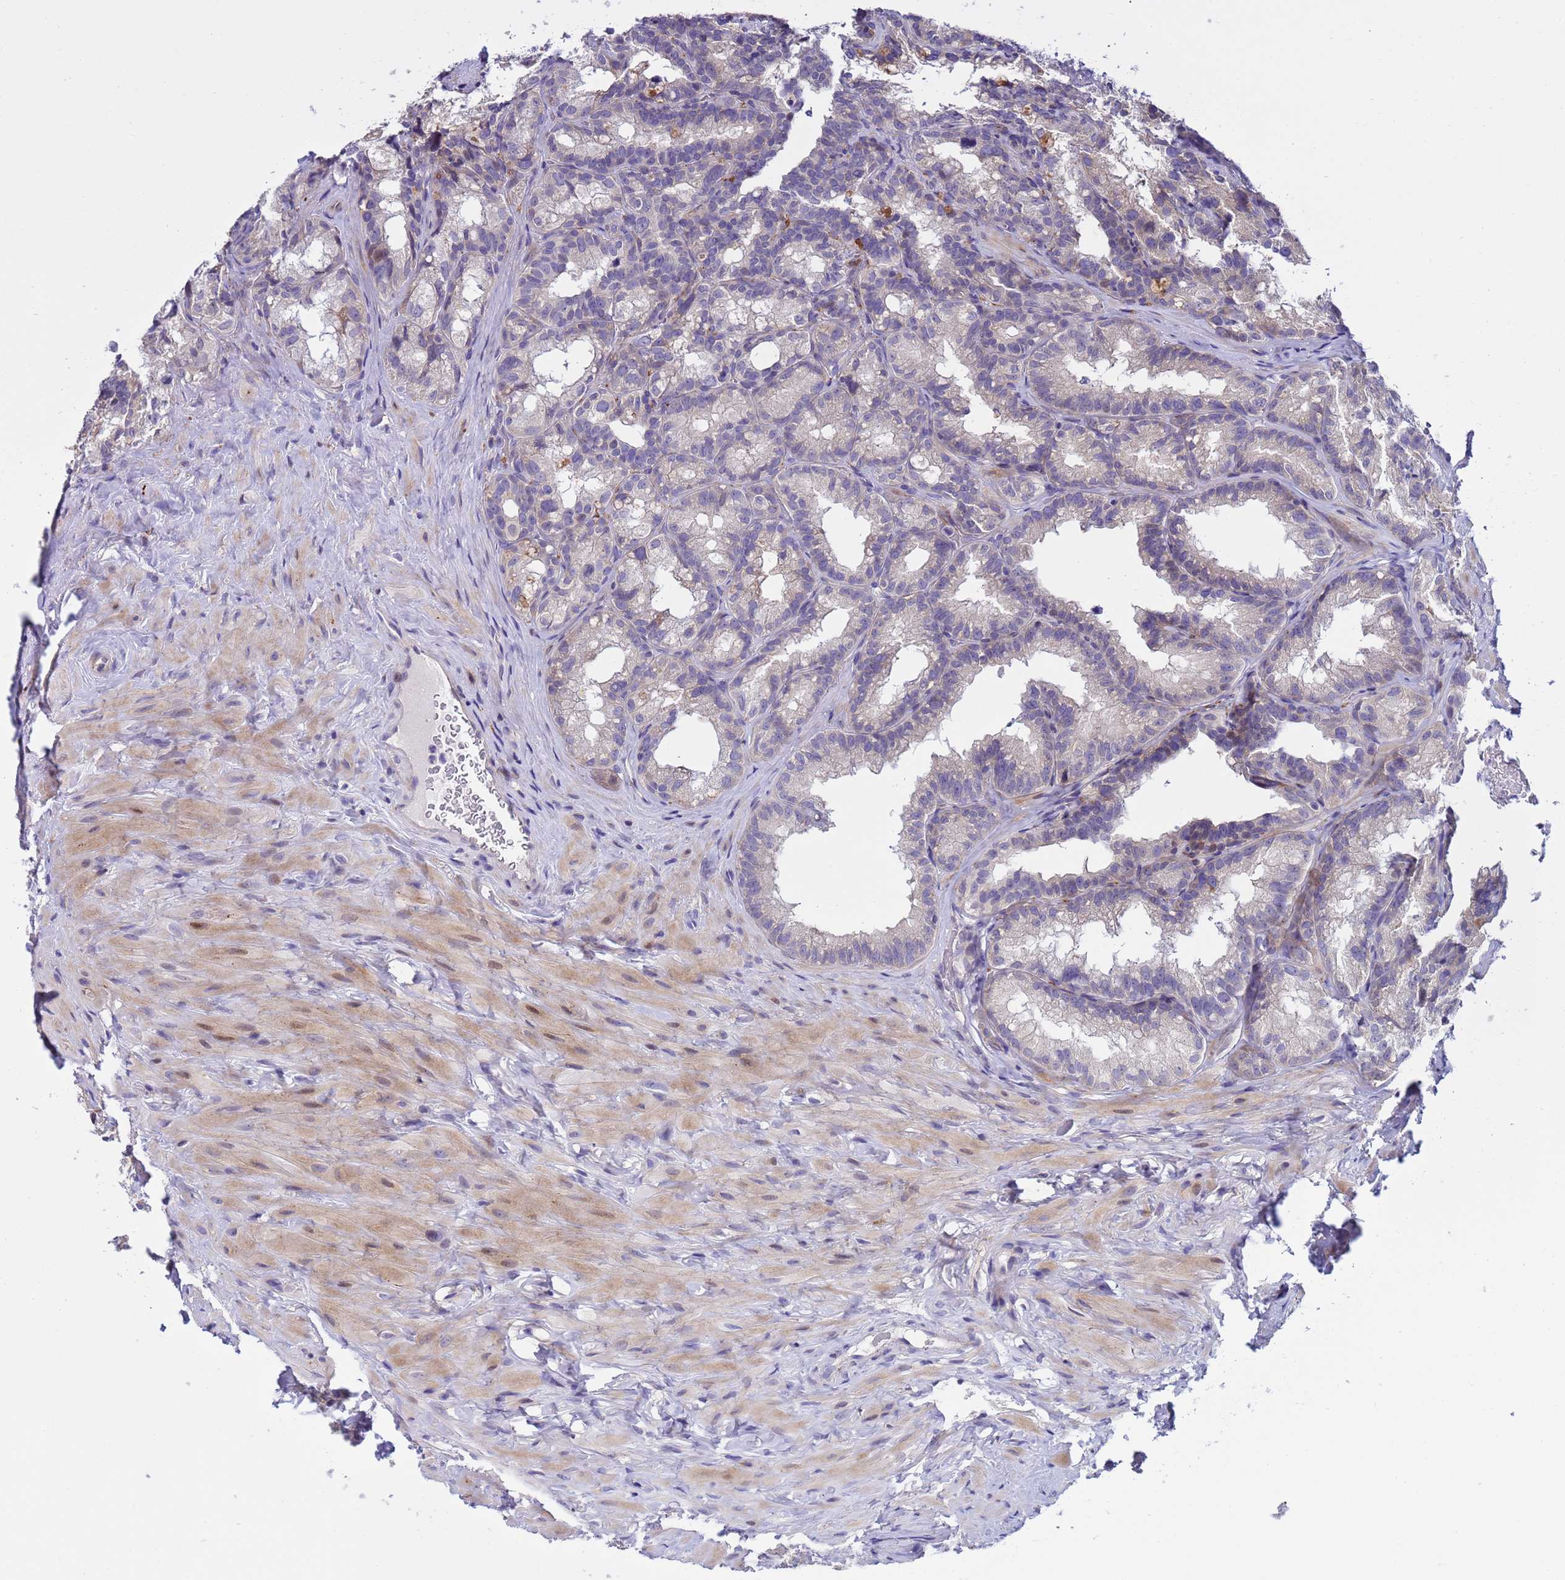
{"staining": {"intensity": "weak", "quantity": "<25%", "location": "cytoplasmic/membranous"}, "tissue": "seminal vesicle", "cell_type": "Glandular cells", "image_type": "normal", "snomed": [{"axis": "morphology", "description": "Normal tissue, NOS"}, {"axis": "topography", "description": "Seminal veicle"}], "caption": "A high-resolution histopathology image shows IHC staining of benign seminal vesicle, which shows no significant staining in glandular cells. (Stains: DAB (3,3'-diaminobenzidine) immunohistochemistry (IHC) with hematoxylin counter stain, Microscopy: brightfield microscopy at high magnification).", "gene": "IGSF11", "patient": {"sex": "male", "age": 60}}